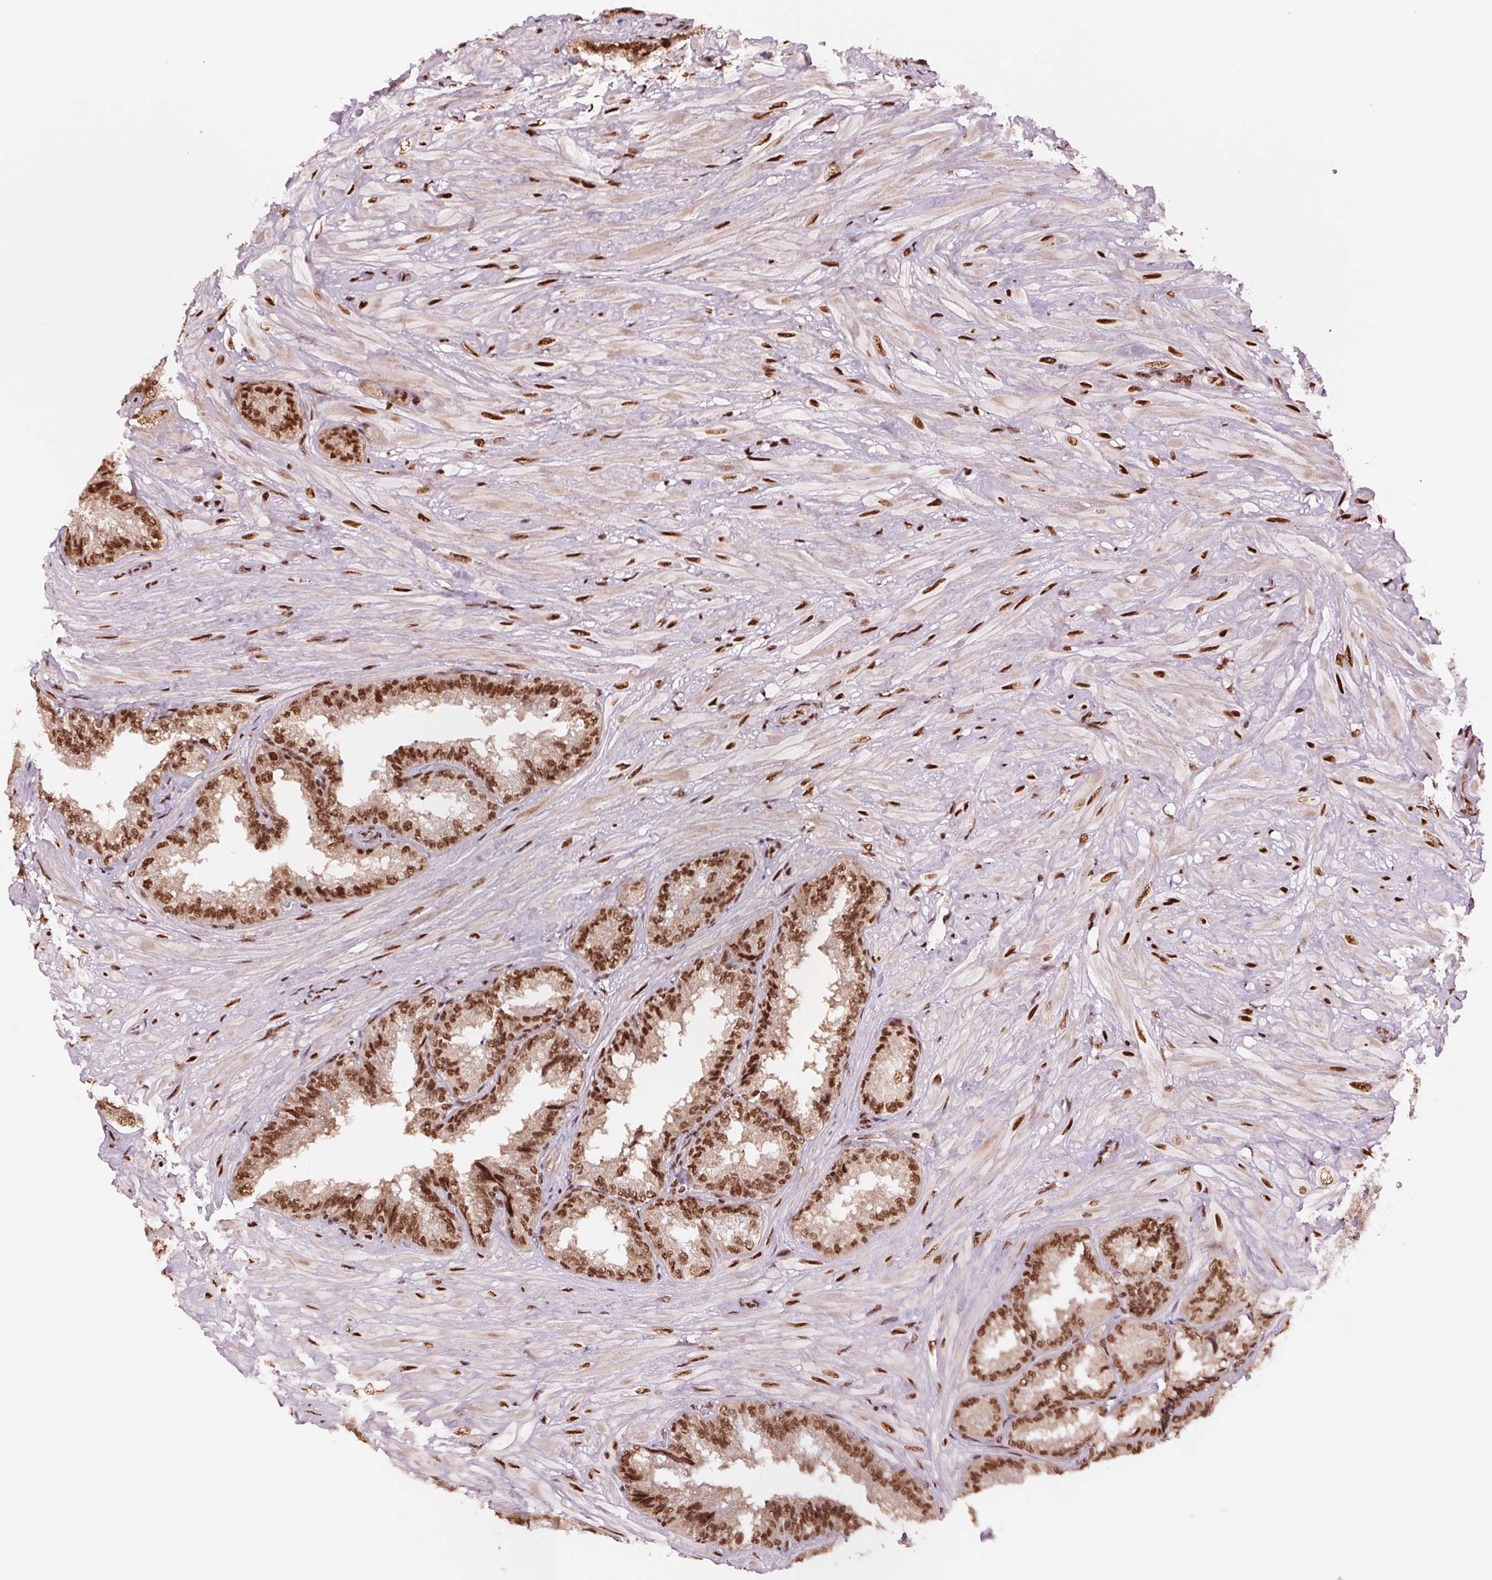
{"staining": {"intensity": "strong", "quantity": ">75%", "location": "nuclear"}, "tissue": "seminal vesicle", "cell_type": "Glandular cells", "image_type": "normal", "snomed": [{"axis": "morphology", "description": "Normal tissue, NOS"}, {"axis": "topography", "description": "Seminal veicle"}], "caption": "Immunohistochemistry (IHC) micrograph of normal seminal vesicle stained for a protein (brown), which demonstrates high levels of strong nuclear staining in about >75% of glandular cells.", "gene": "TTLL9", "patient": {"sex": "male", "age": 68}}